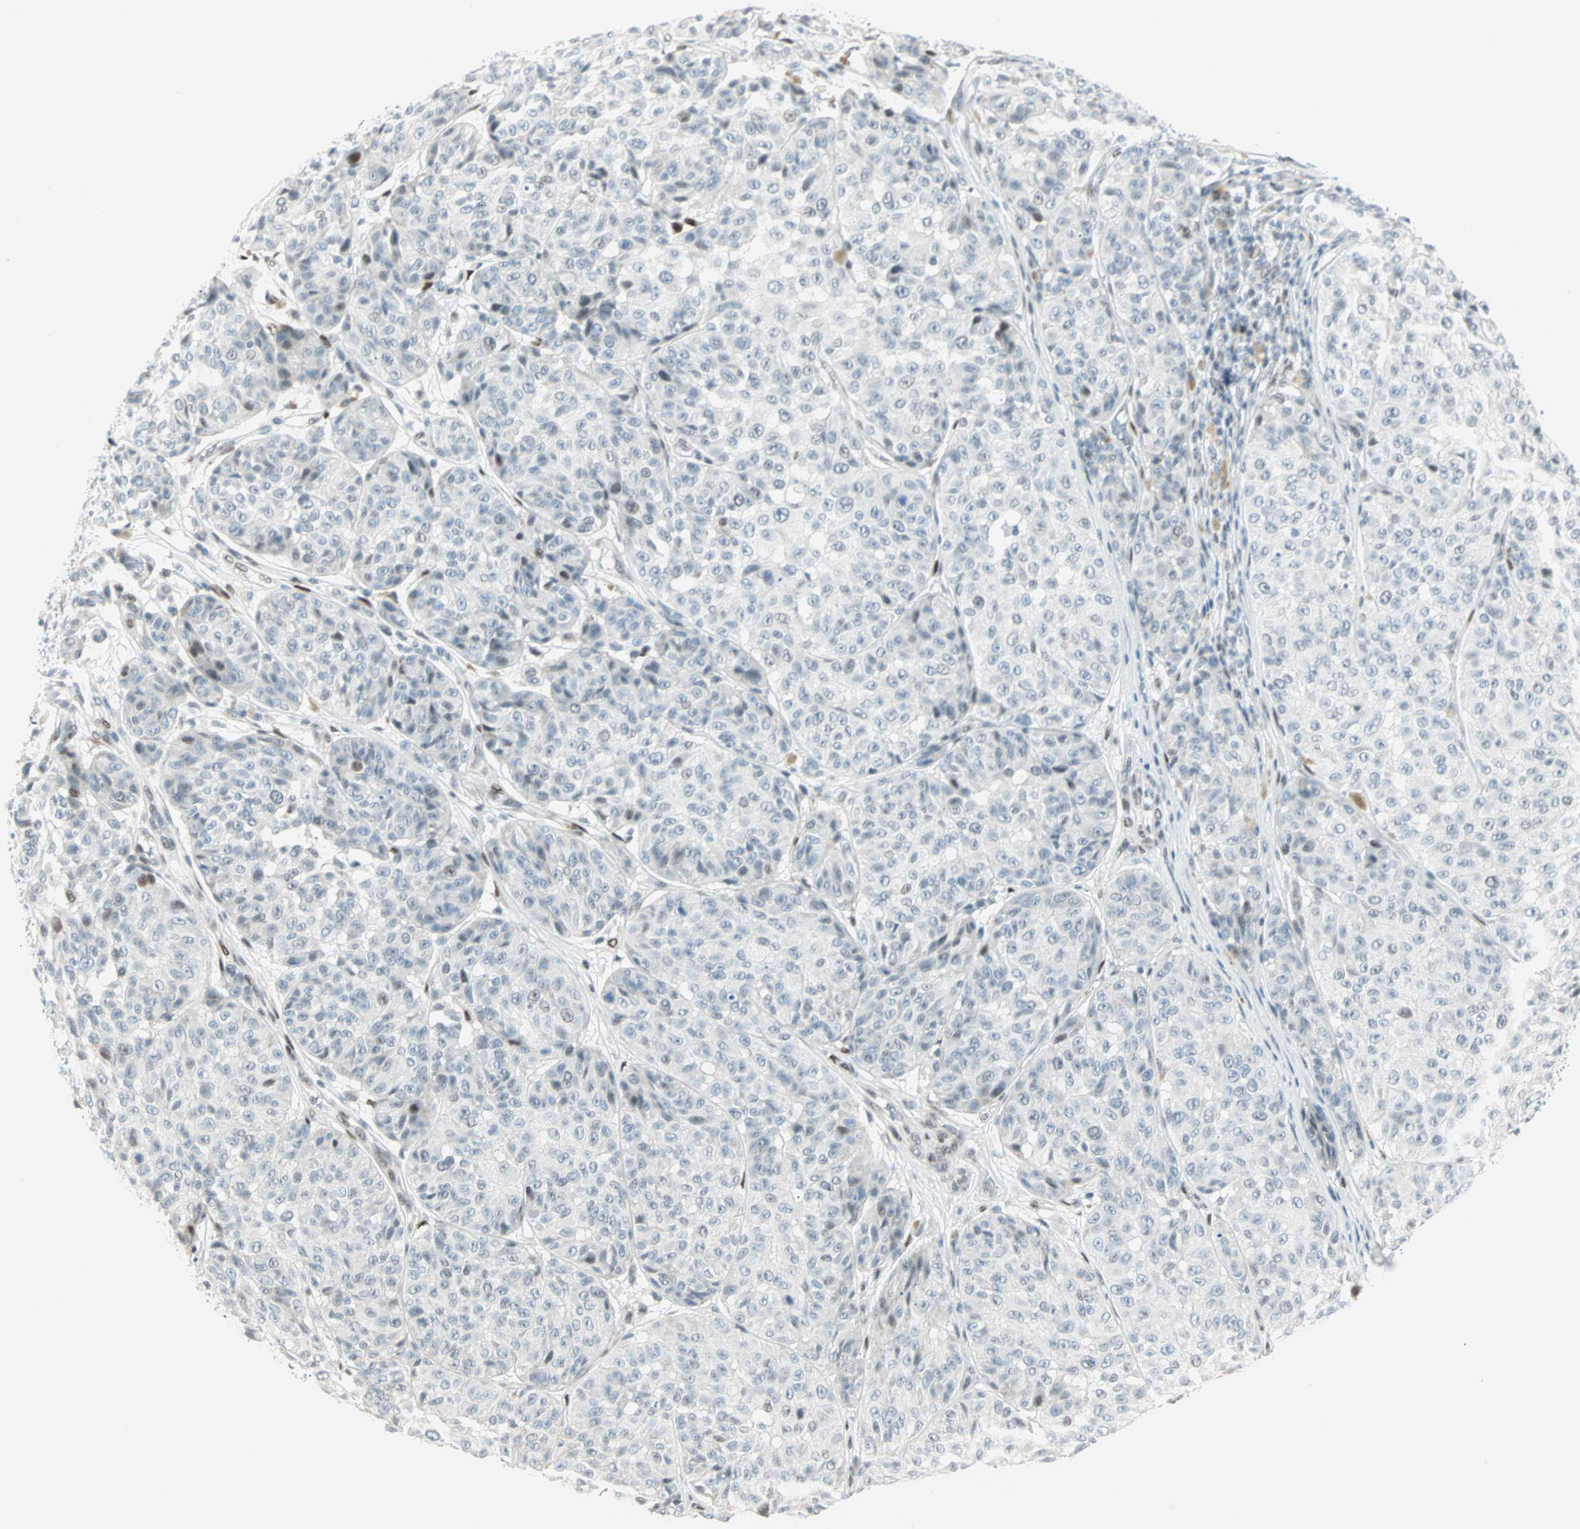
{"staining": {"intensity": "negative", "quantity": "none", "location": "none"}, "tissue": "melanoma", "cell_type": "Tumor cells", "image_type": "cancer", "snomed": [{"axis": "morphology", "description": "Malignant melanoma, NOS"}, {"axis": "topography", "description": "Skin"}], "caption": "Tumor cells show no significant protein expression in malignant melanoma. (Stains: DAB (3,3'-diaminobenzidine) IHC with hematoxylin counter stain, Microscopy: brightfield microscopy at high magnification).", "gene": "PKNOX1", "patient": {"sex": "female", "age": 46}}